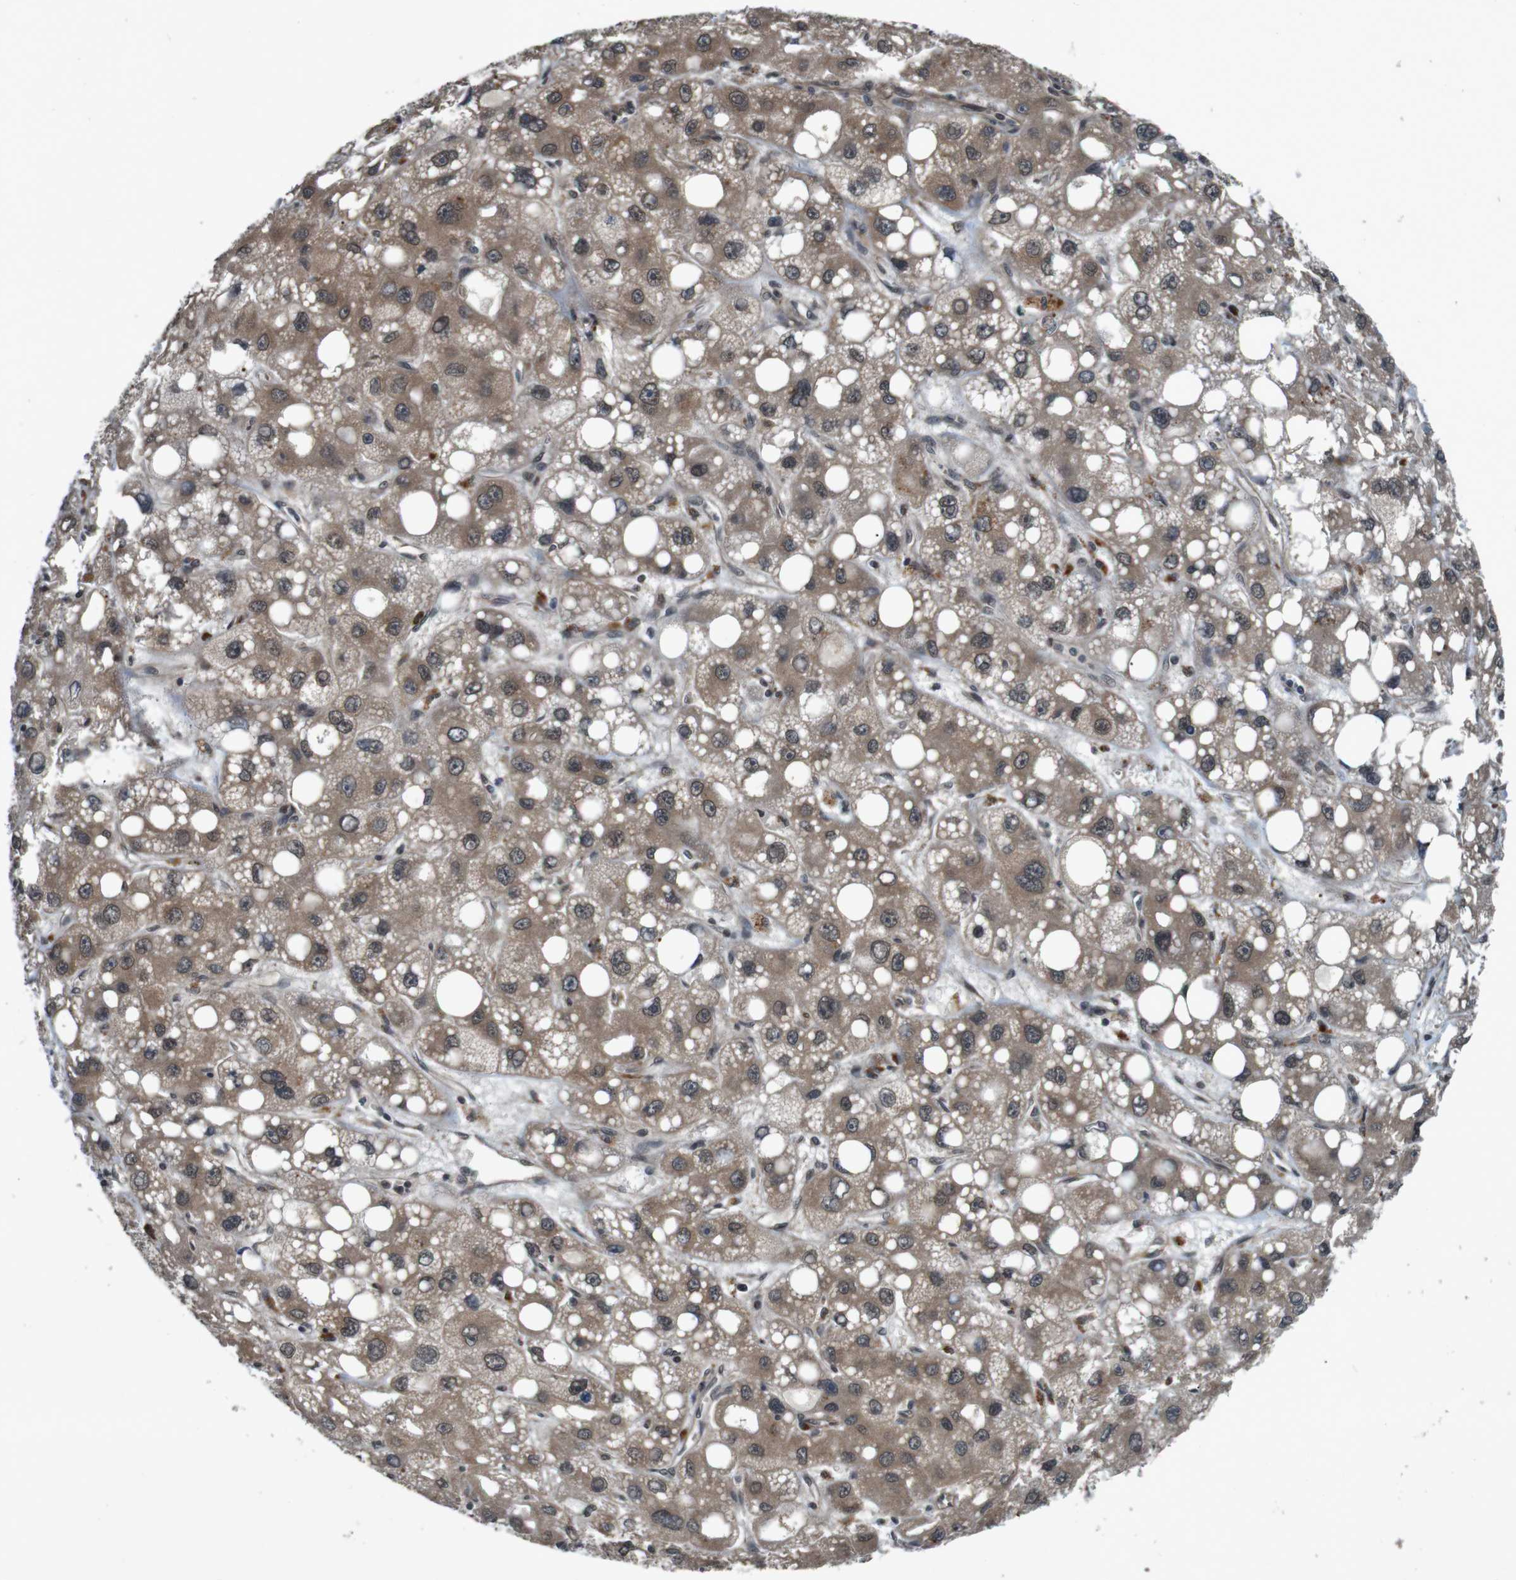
{"staining": {"intensity": "moderate", "quantity": ">75%", "location": "cytoplasmic/membranous"}, "tissue": "liver cancer", "cell_type": "Tumor cells", "image_type": "cancer", "snomed": [{"axis": "morphology", "description": "Carcinoma, Hepatocellular, NOS"}, {"axis": "topography", "description": "Liver"}], "caption": "Hepatocellular carcinoma (liver) stained for a protein (brown) demonstrates moderate cytoplasmic/membranous positive expression in approximately >75% of tumor cells.", "gene": "SOCS1", "patient": {"sex": "male", "age": 55}}